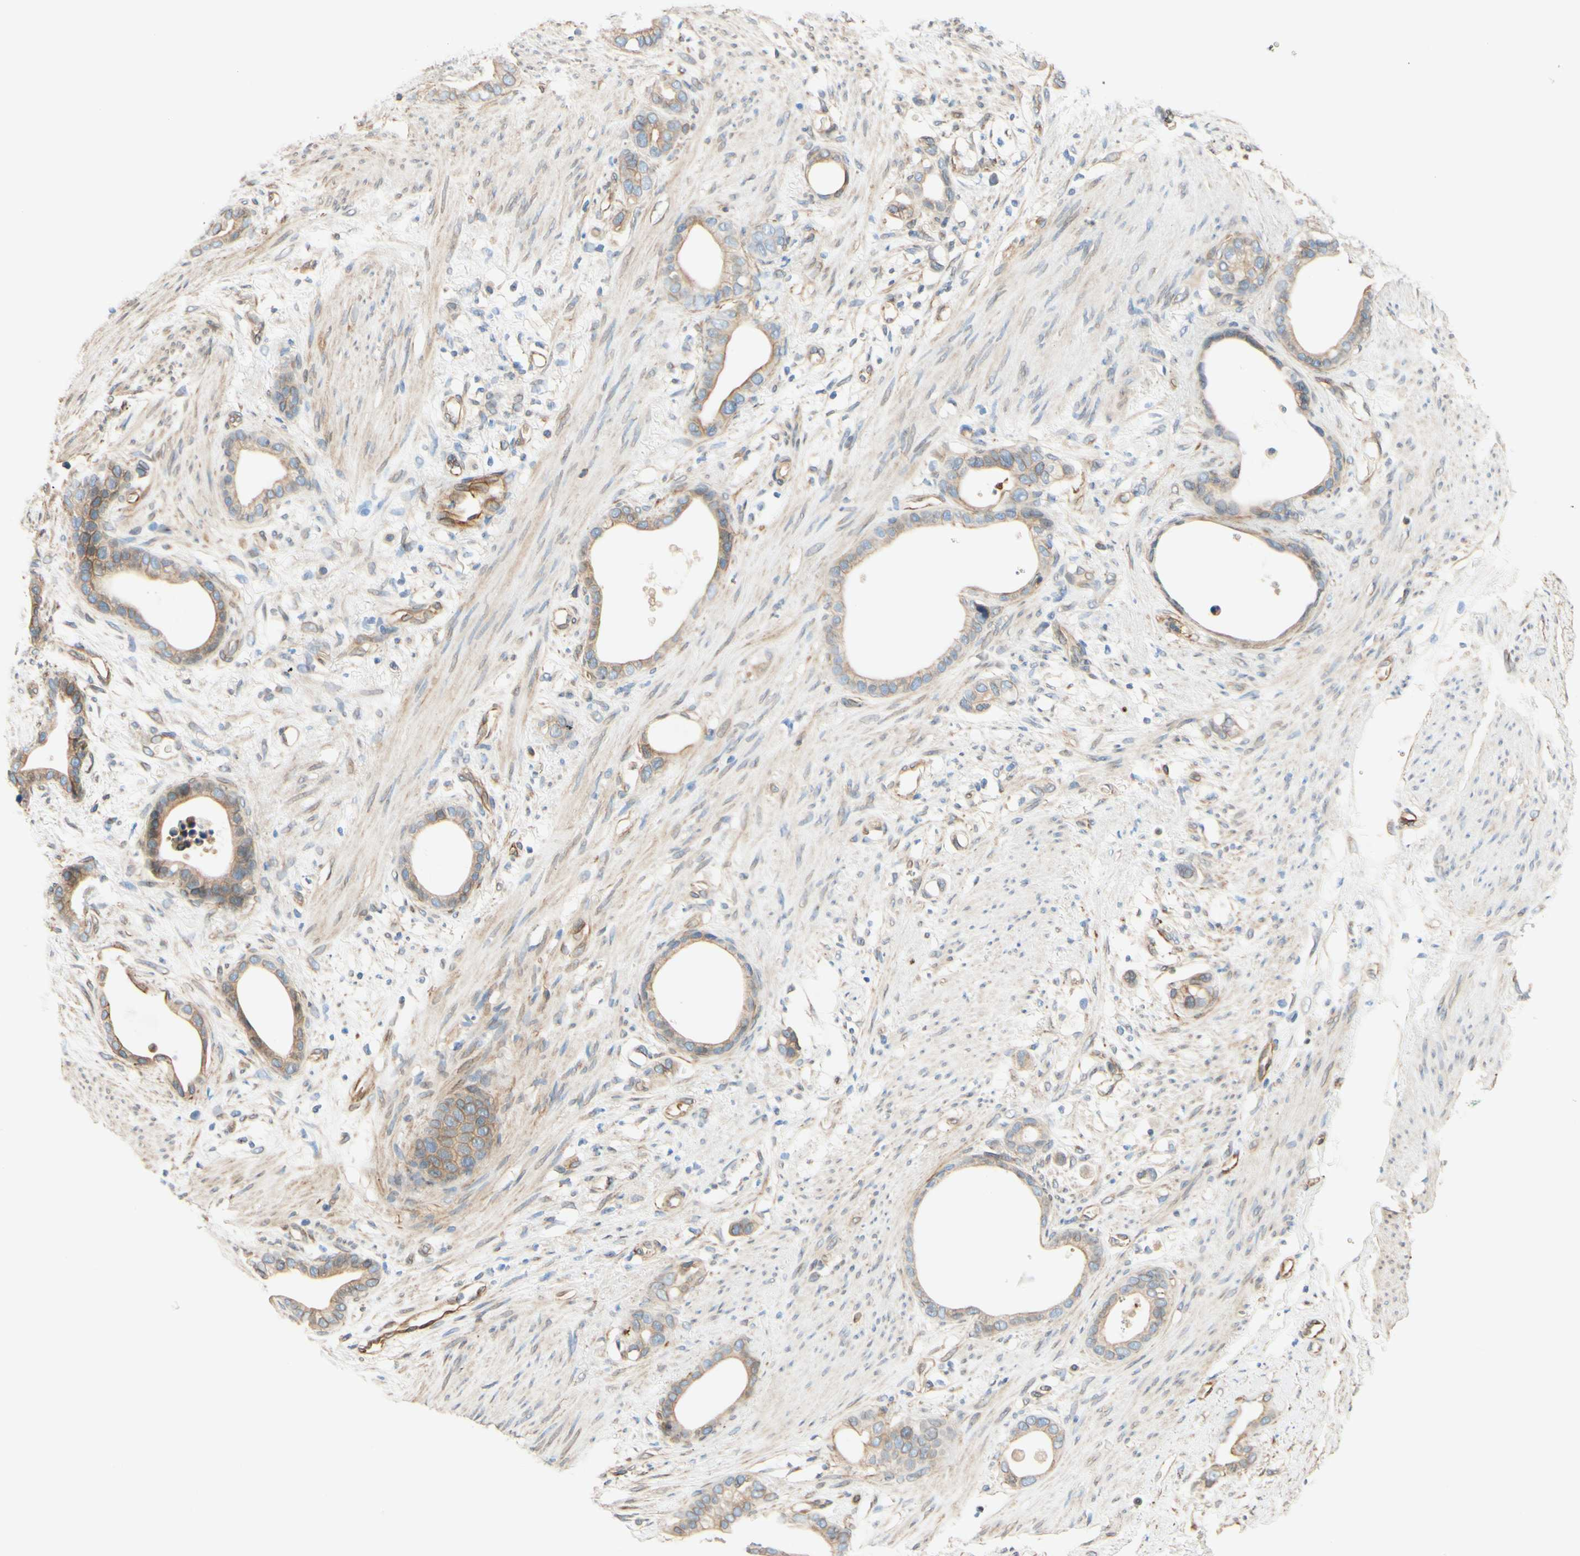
{"staining": {"intensity": "weak", "quantity": "25%-75%", "location": "cytoplasmic/membranous"}, "tissue": "stomach cancer", "cell_type": "Tumor cells", "image_type": "cancer", "snomed": [{"axis": "morphology", "description": "Adenocarcinoma, NOS"}, {"axis": "topography", "description": "Stomach"}], "caption": "A high-resolution photomicrograph shows IHC staining of stomach cancer (adenocarcinoma), which shows weak cytoplasmic/membranous staining in about 25%-75% of tumor cells.", "gene": "ENDOD1", "patient": {"sex": "female", "age": 75}}